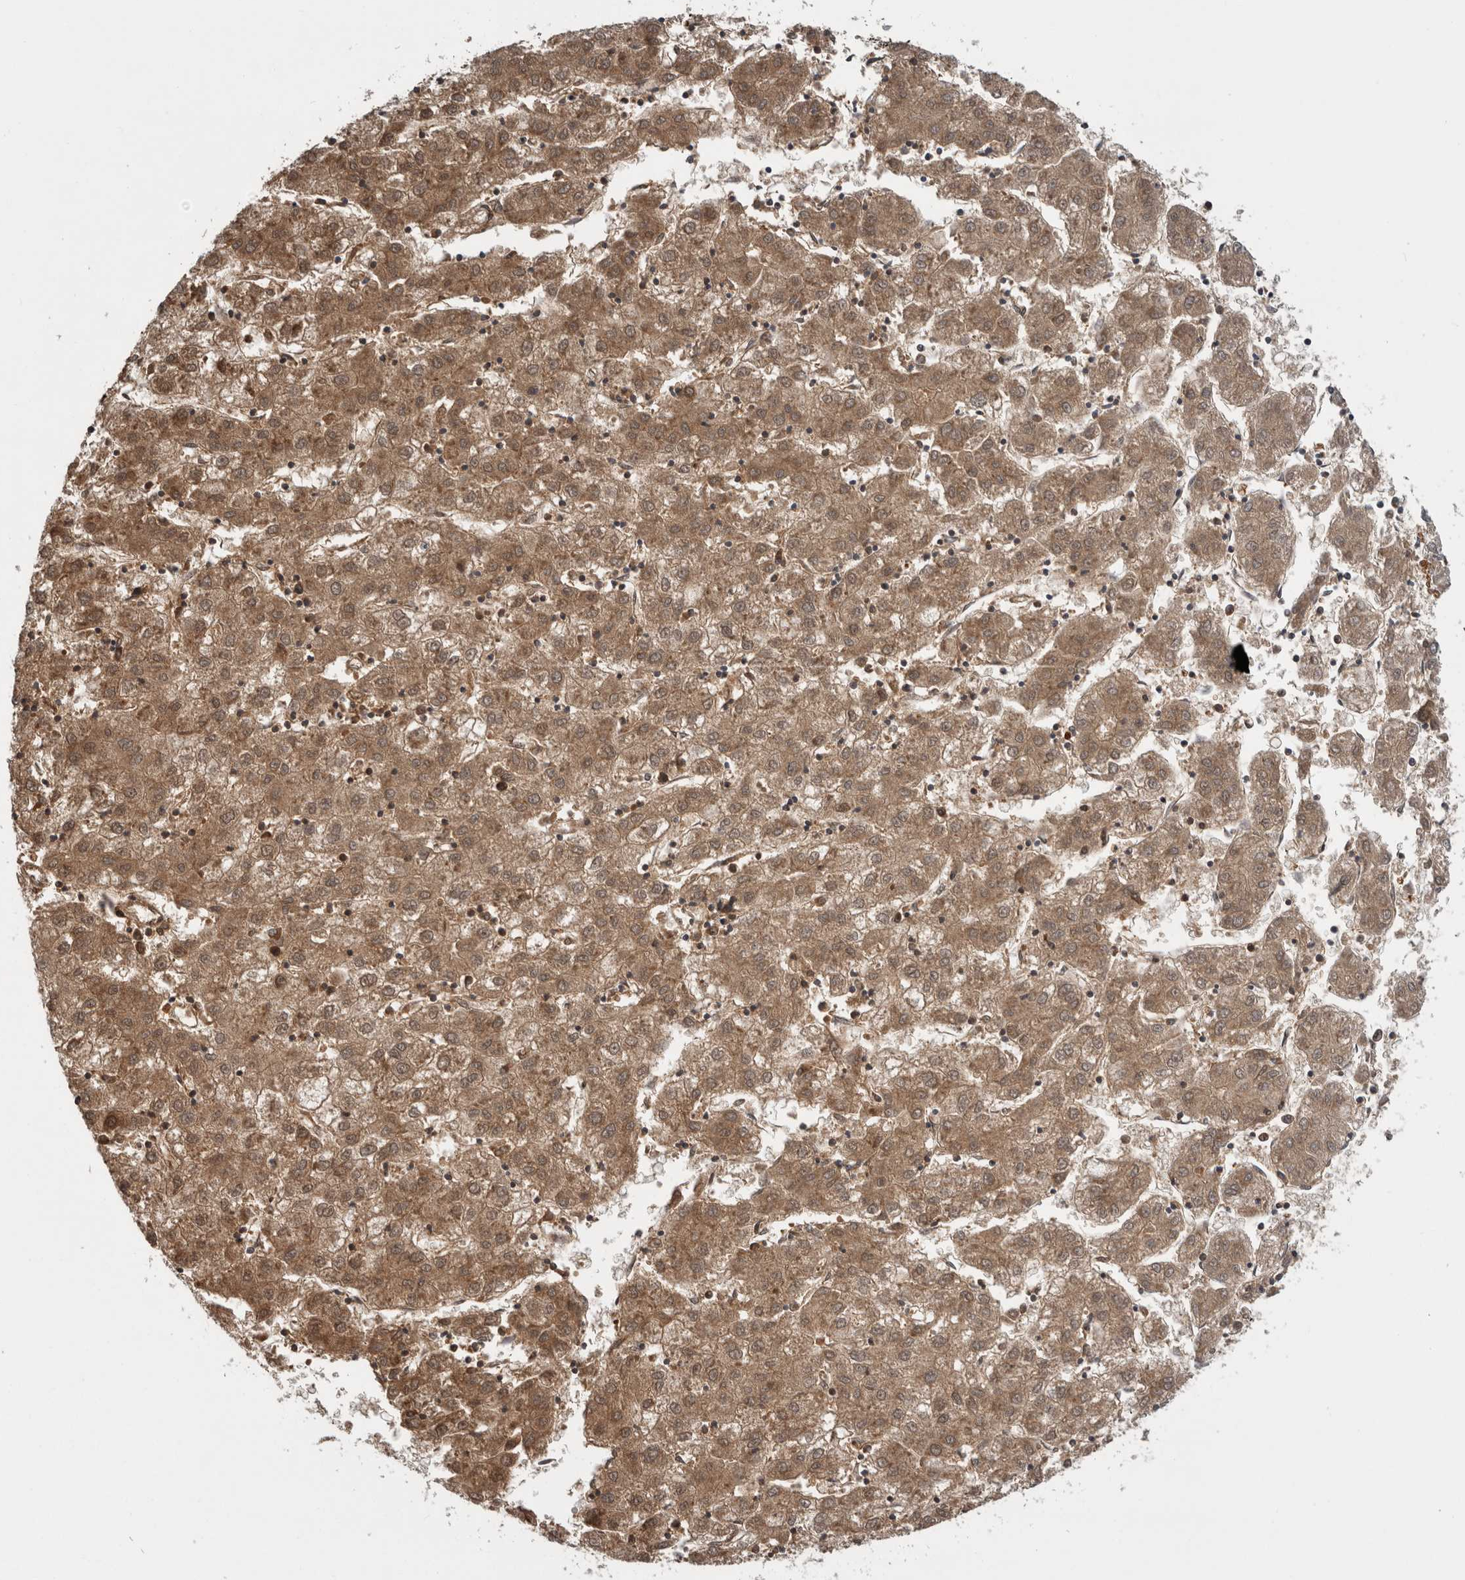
{"staining": {"intensity": "moderate", "quantity": ">75%", "location": "cytoplasmic/membranous"}, "tissue": "liver cancer", "cell_type": "Tumor cells", "image_type": "cancer", "snomed": [{"axis": "morphology", "description": "Carcinoma, Hepatocellular, NOS"}, {"axis": "topography", "description": "Liver"}], "caption": "Moderate cytoplasmic/membranous positivity for a protein is seen in approximately >75% of tumor cells of liver hepatocellular carcinoma using immunohistochemistry.", "gene": "ASTN2", "patient": {"sex": "male", "age": 72}}